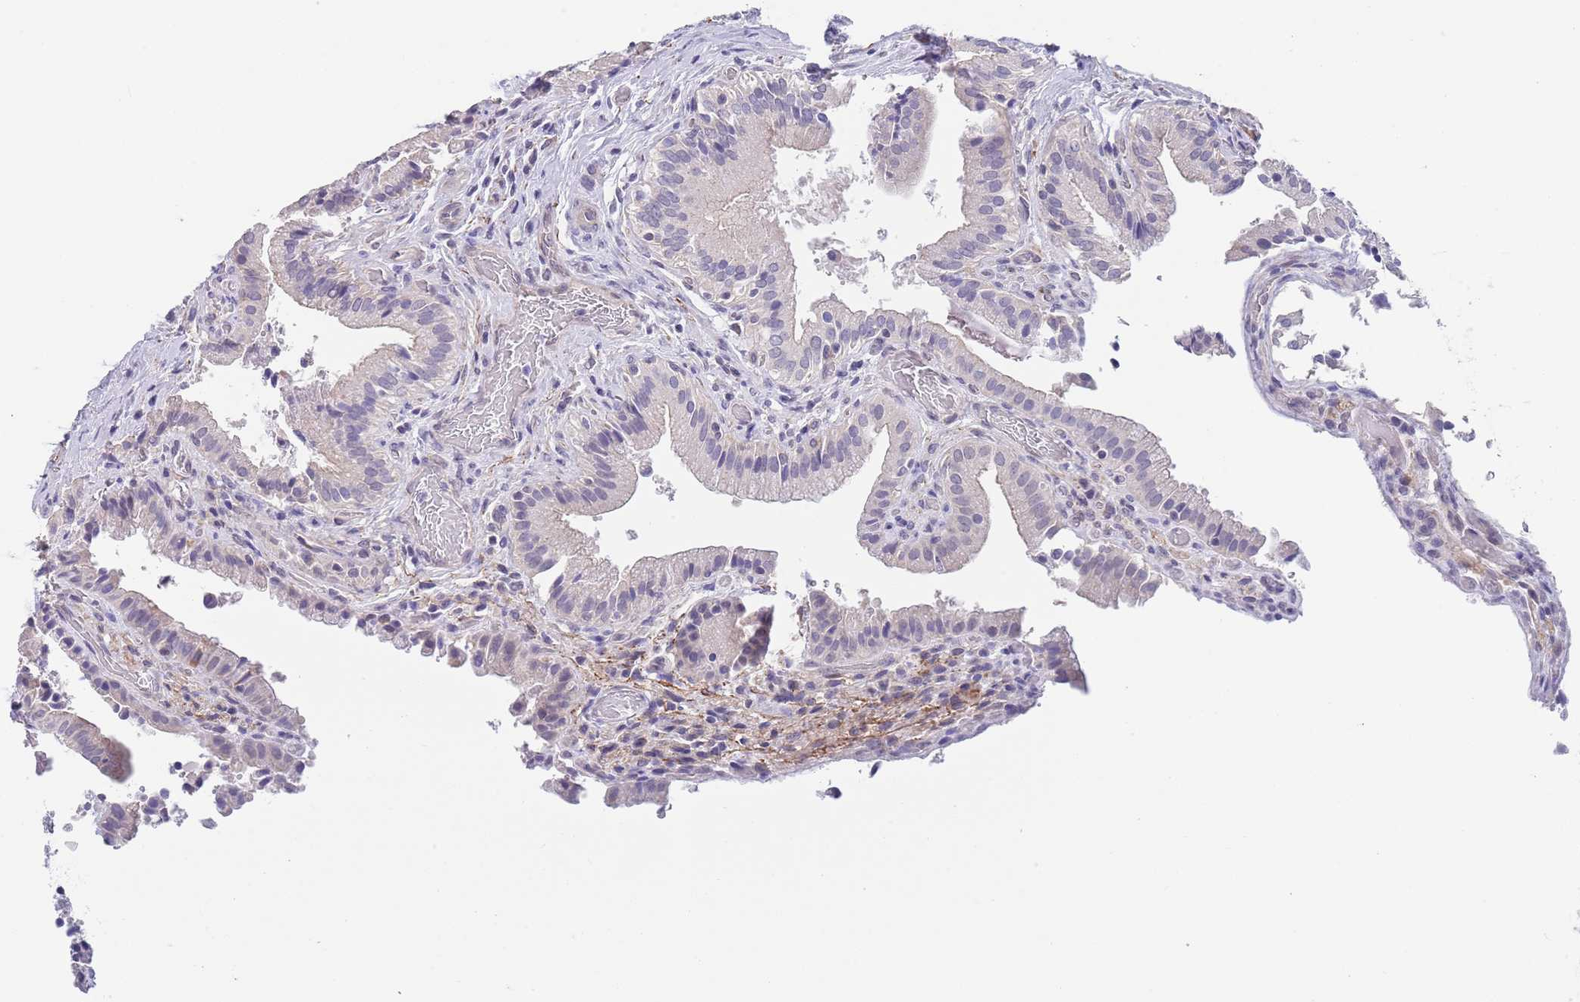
{"staining": {"intensity": "negative", "quantity": "none", "location": "none"}, "tissue": "gallbladder", "cell_type": "Glandular cells", "image_type": "normal", "snomed": [{"axis": "morphology", "description": "Normal tissue, NOS"}, {"axis": "topography", "description": "Gallbladder"}], "caption": "Glandular cells are negative for brown protein staining in normal gallbladder. The staining was performed using DAB (3,3'-diaminobenzidine) to visualize the protein expression in brown, while the nuclei were stained in blue with hematoxylin (Magnification: 20x).", "gene": "RNF169", "patient": {"sex": "male", "age": 24}}